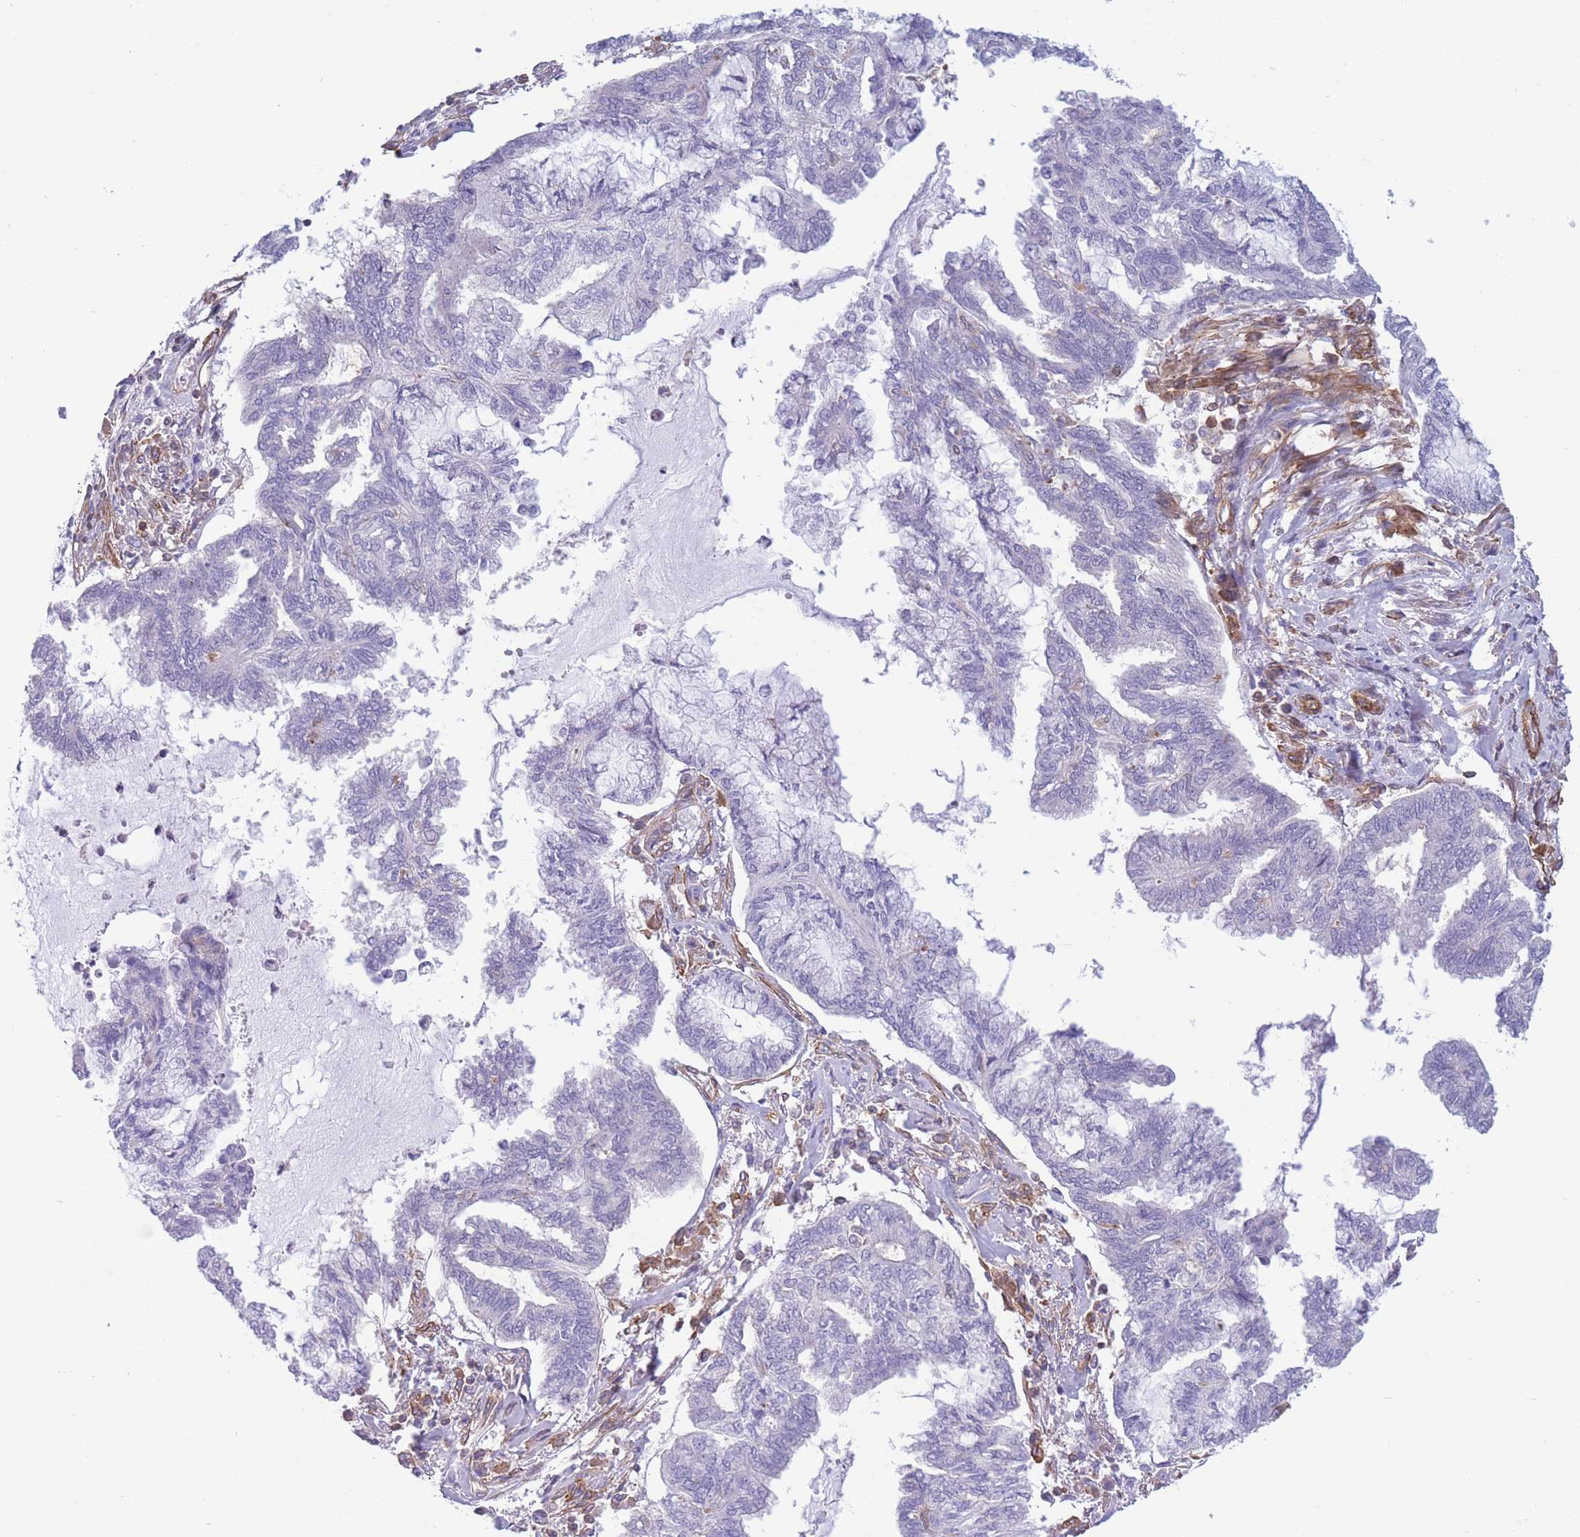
{"staining": {"intensity": "negative", "quantity": "none", "location": "none"}, "tissue": "endometrial cancer", "cell_type": "Tumor cells", "image_type": "cancer", "snomed": [{"axis": "morphology", "description": "Adenocarcinoma, NOS"}, {"axis": "topography", "description": "Endometrium"}], "caption": "Immunohistochemistry (IHC) of endometrial adenocarcinoma demonstrates no expression in tumor cells. (DAB immunohistochemistry (IHC), high magnification).", "gene": "CDC25B", "patient": {"sex": "female", "age": 86}}